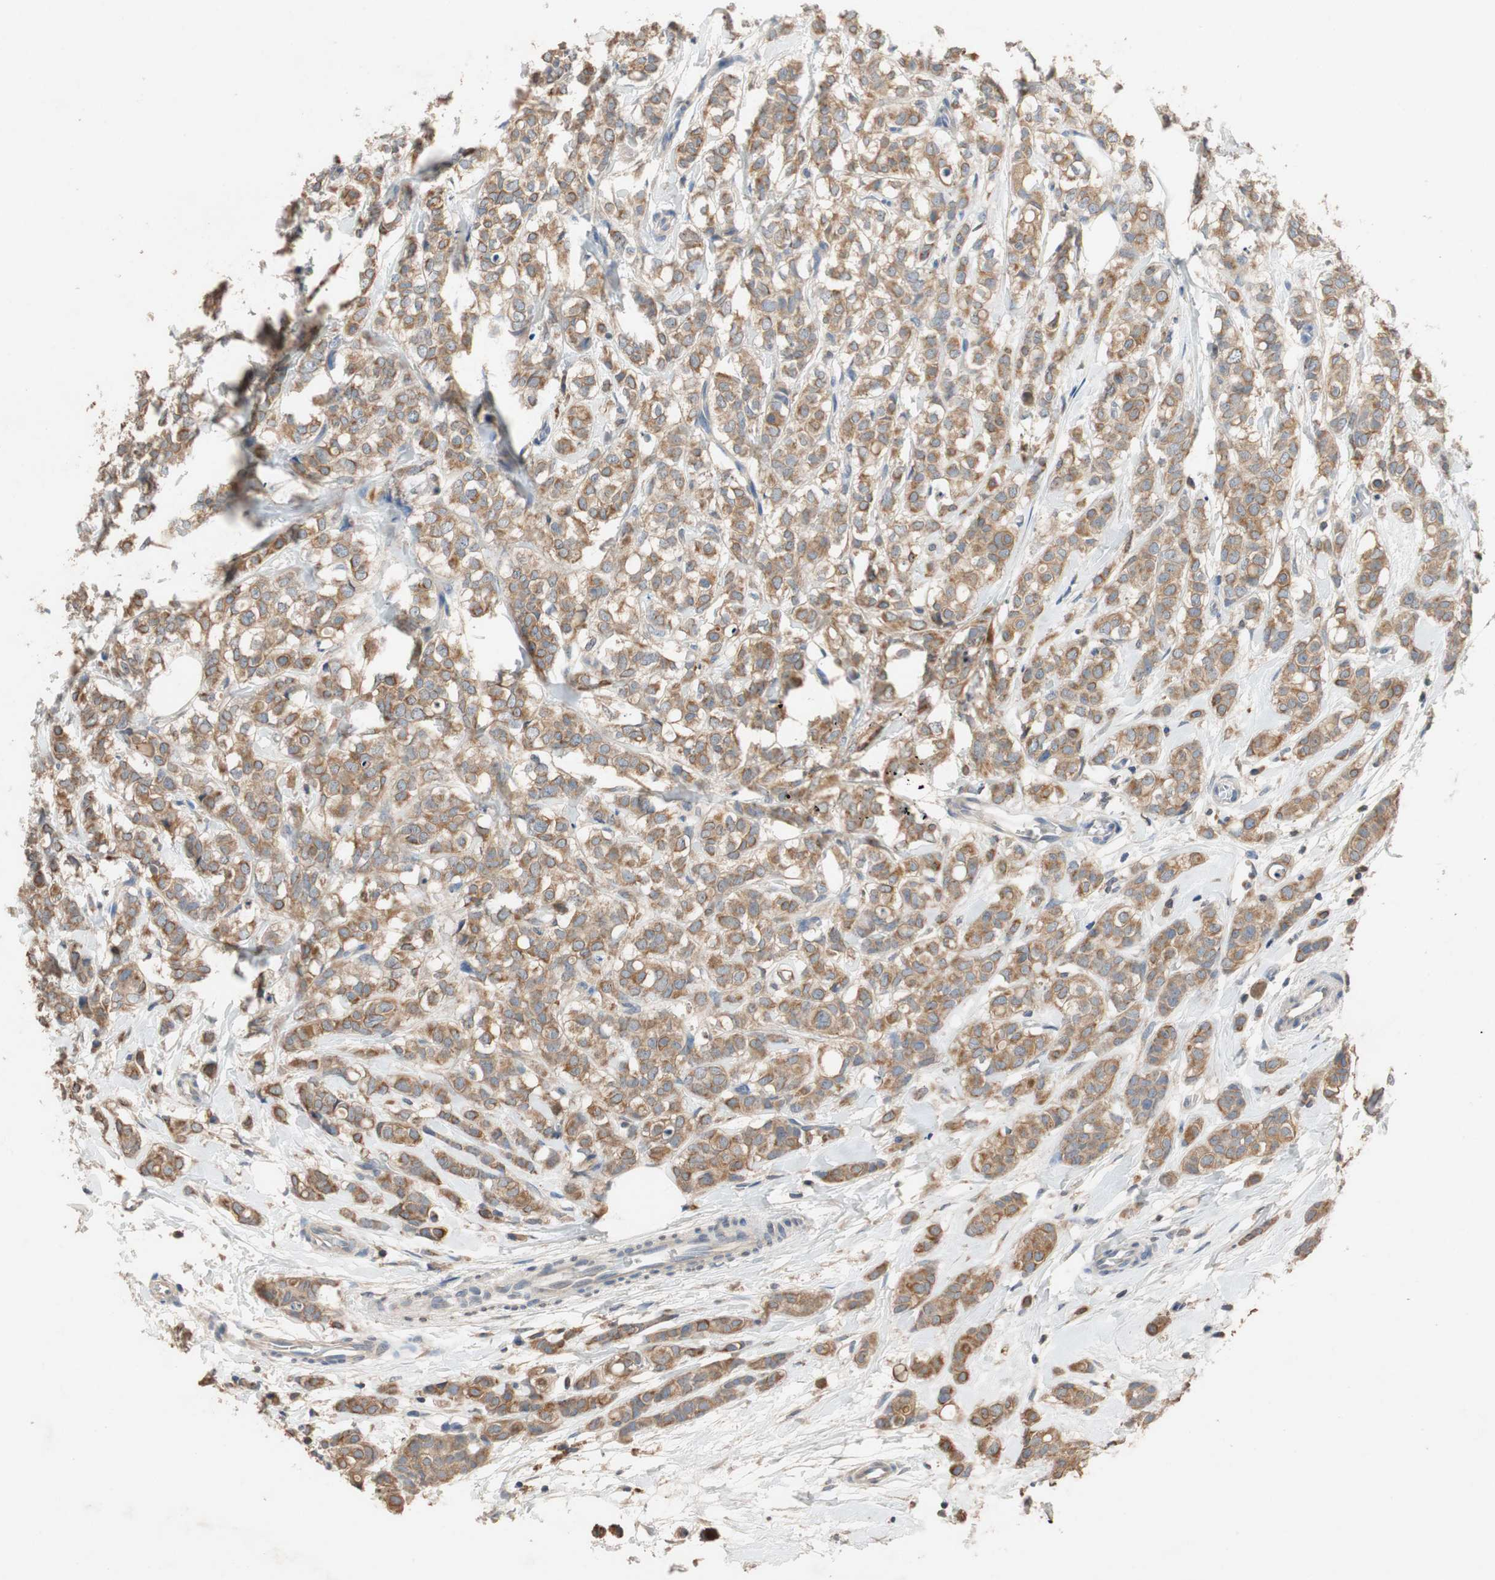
{"staining": {"intensity": "moderate", "quantity": ">75%", "location": "cytoplasmic/membranous"}, "tissue": "breast cancer", "cell_type": "Tumor cells", "image_type": "cancer", "snomed": [{"axis": "morphology", "description": "Lobular carcinoma"}, {"axis": "topography", "description": "Breast"}], "caption": "Moderate cytoplasmic/membranous protein positivity is identified in about >75% of tumor cells in lobular carcinoma (breast). (brown staining indicates protein expression, while blue staining denotes nuclei).", "gene": "ADAP1", "patient": {"sex": "female", "age": 60}}